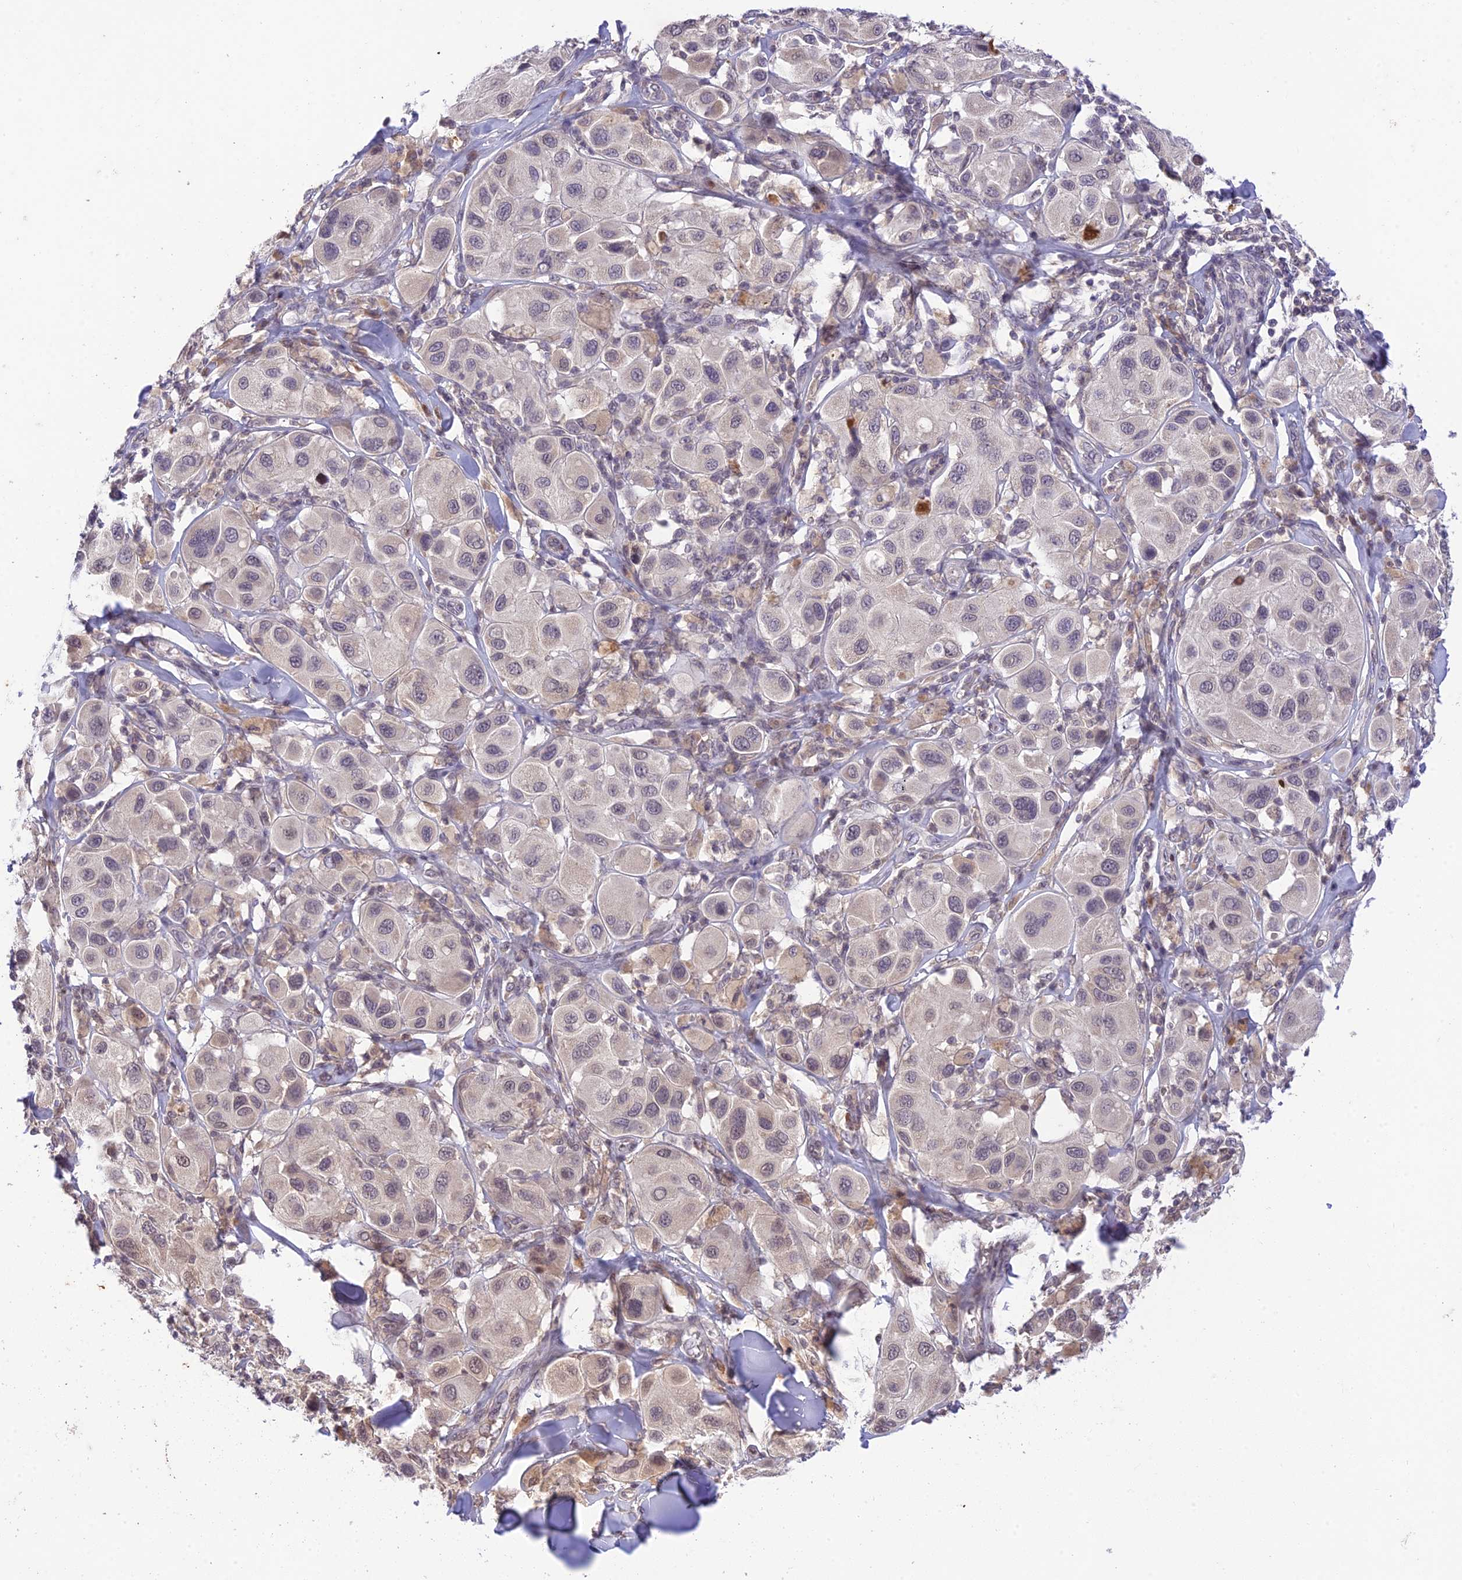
{"staining": {"intensity": "weak", "quantity": "<25%", "location": "nuclear"}, "tissue": "melanoma", "cell_type": "Tumor cells", "image_type": "cancer", "snomed": [{"axis": "morphology", "description": "Malignant melanoma, Metastatic site"}, {"axis": "topography", "description": "Skin"}], "caption": "This is a photomicrograph of IHC staining of melanoma, which shows no positivity in tumor cells.", "gene": "TEKT1", "patient": {"sex": "male", "age": 41}}